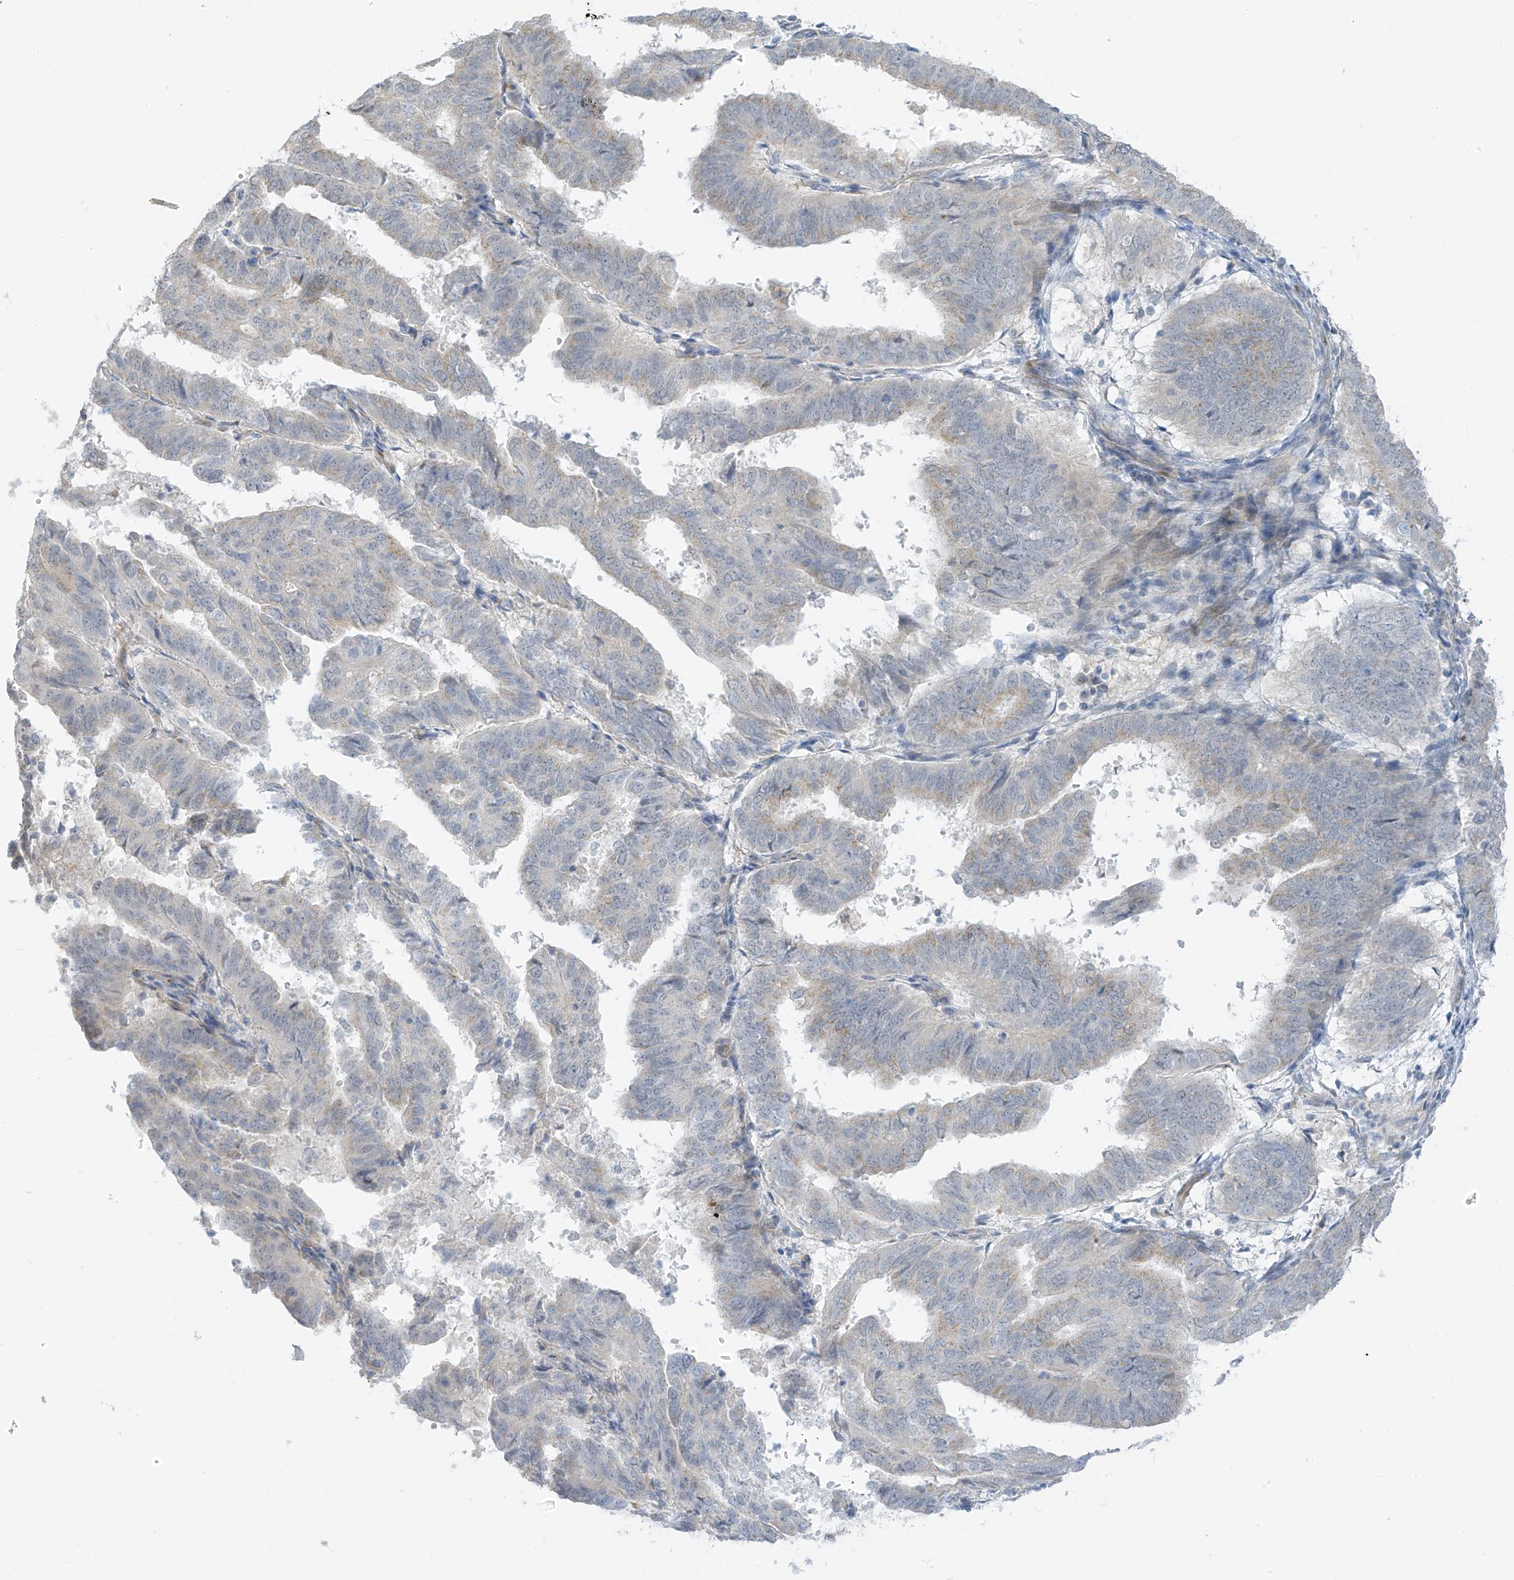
{"staining": {"intensity": "weak", "quantity": "<25%", "location": "cytoplasmic/membranous"}, "tissue": "endometrial cancer", "cell_type": "Tumor cells", "image_type": "cancer", "snomed": [{"axis": "morphology", "description": "Adenocarcinoma, NOS"}, {"axis": "topography", "description": "Uterus"}], "caption": "A histopathology image of endometrial cancer (adenocarcinoma) stained for a protein reveals no brown staining in tumor cells.", "gene": "HS6ST2", "patient": {"sex": "female", "age": 77}}